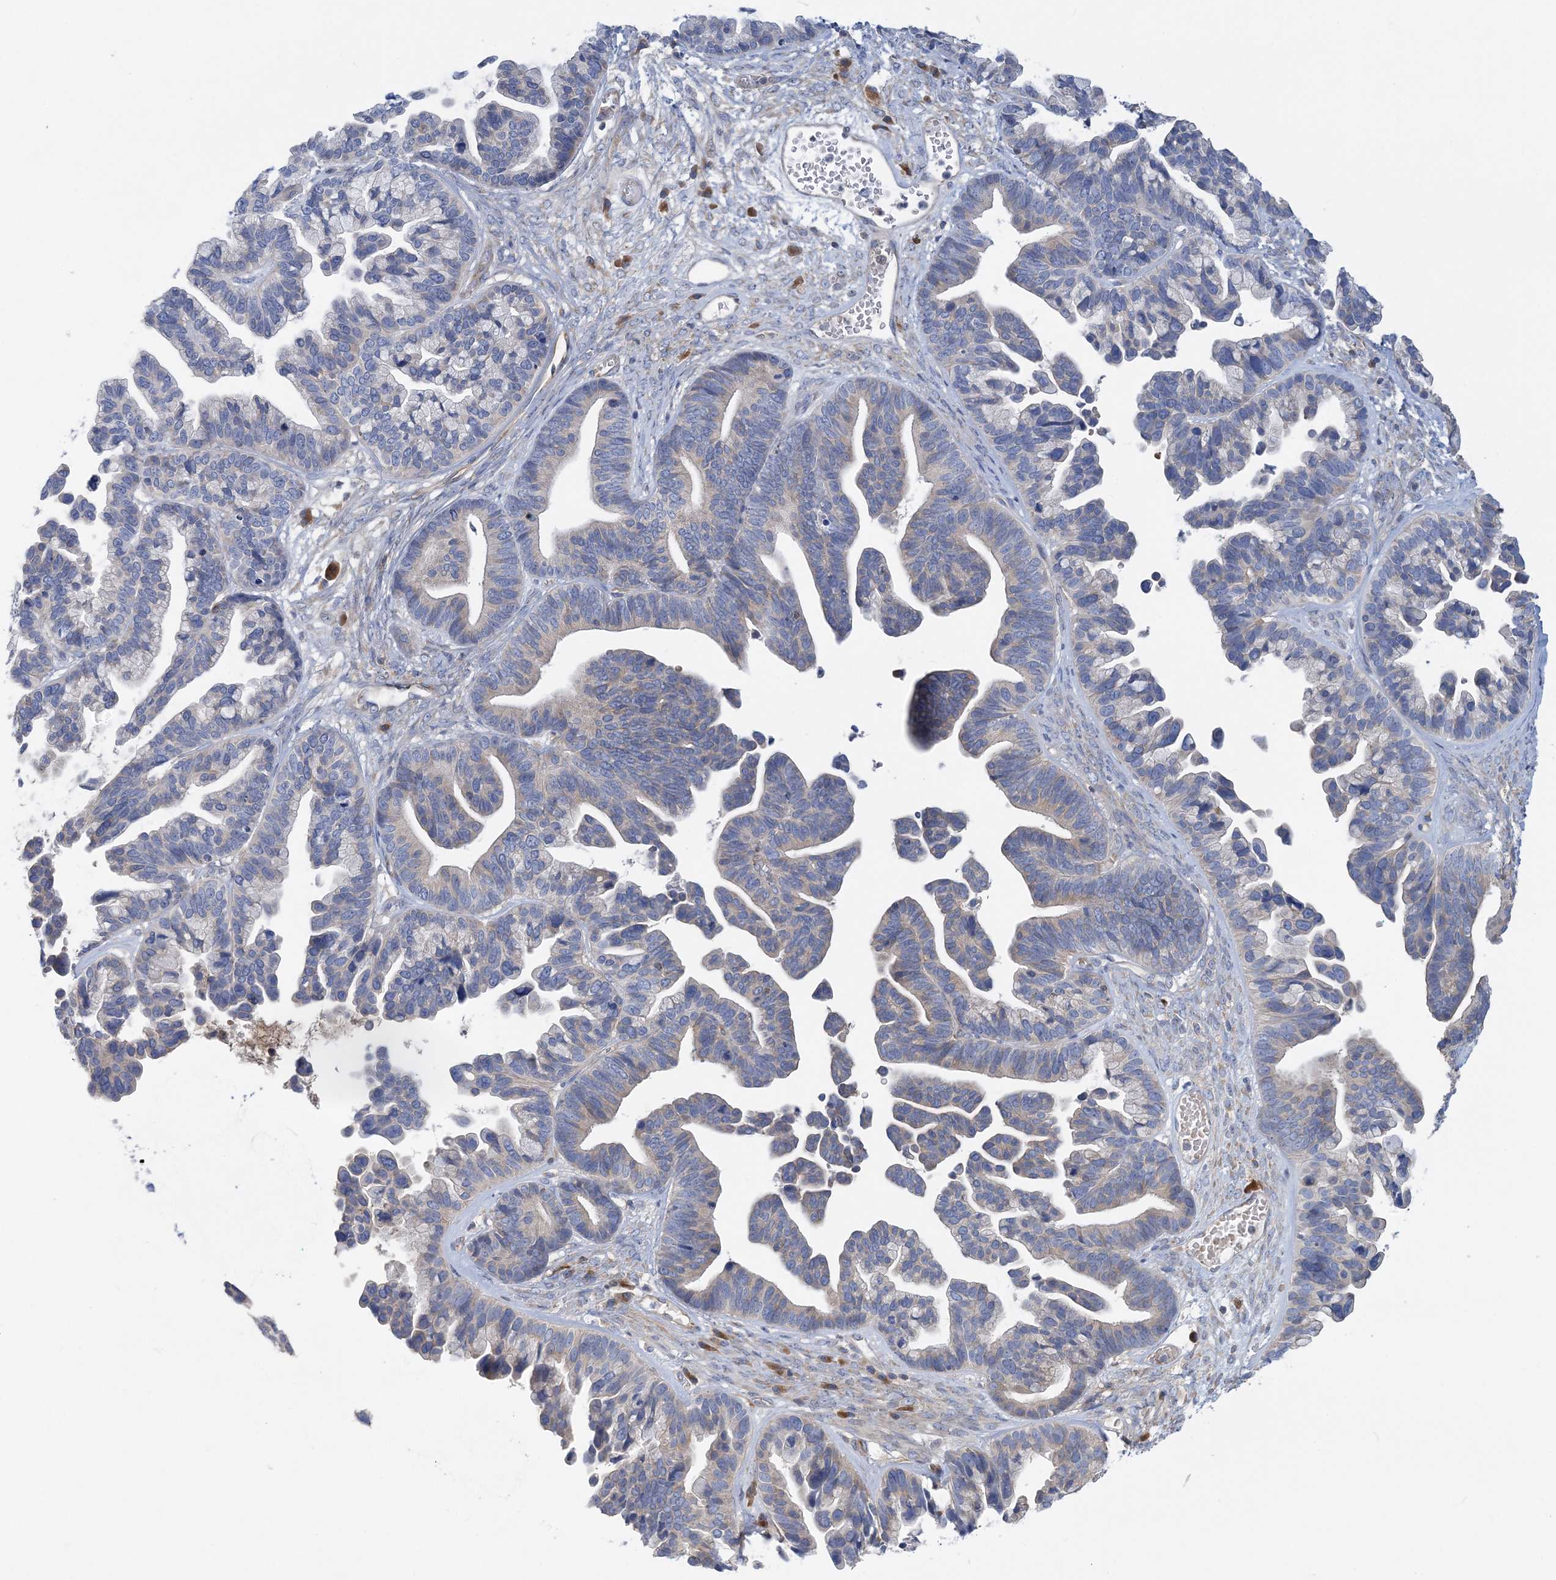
{"staining": {"intensity": "negative", "quantity": "none", "location": "none"}, "tissue": "ovarian cancer", "cell_type": "Tumor cells", "image_type": "cancer", "snomed": [{"axis": "morphology", "description": "Cystadenocarcinoma, serous, NOS"}, {"axis": "topography", "description": "Ovary"}], "caption": "DAB (3,3'-diaminobenzidine) immunohistochemical staining of ovarian cancer (serous cystadenocarcinoma) shows no significant staining in tumor cells. (IHC, brightfield microscopy, high magnification).", "gene": "FAM114A2", "patient": {"sex": "female", "age": 56}}